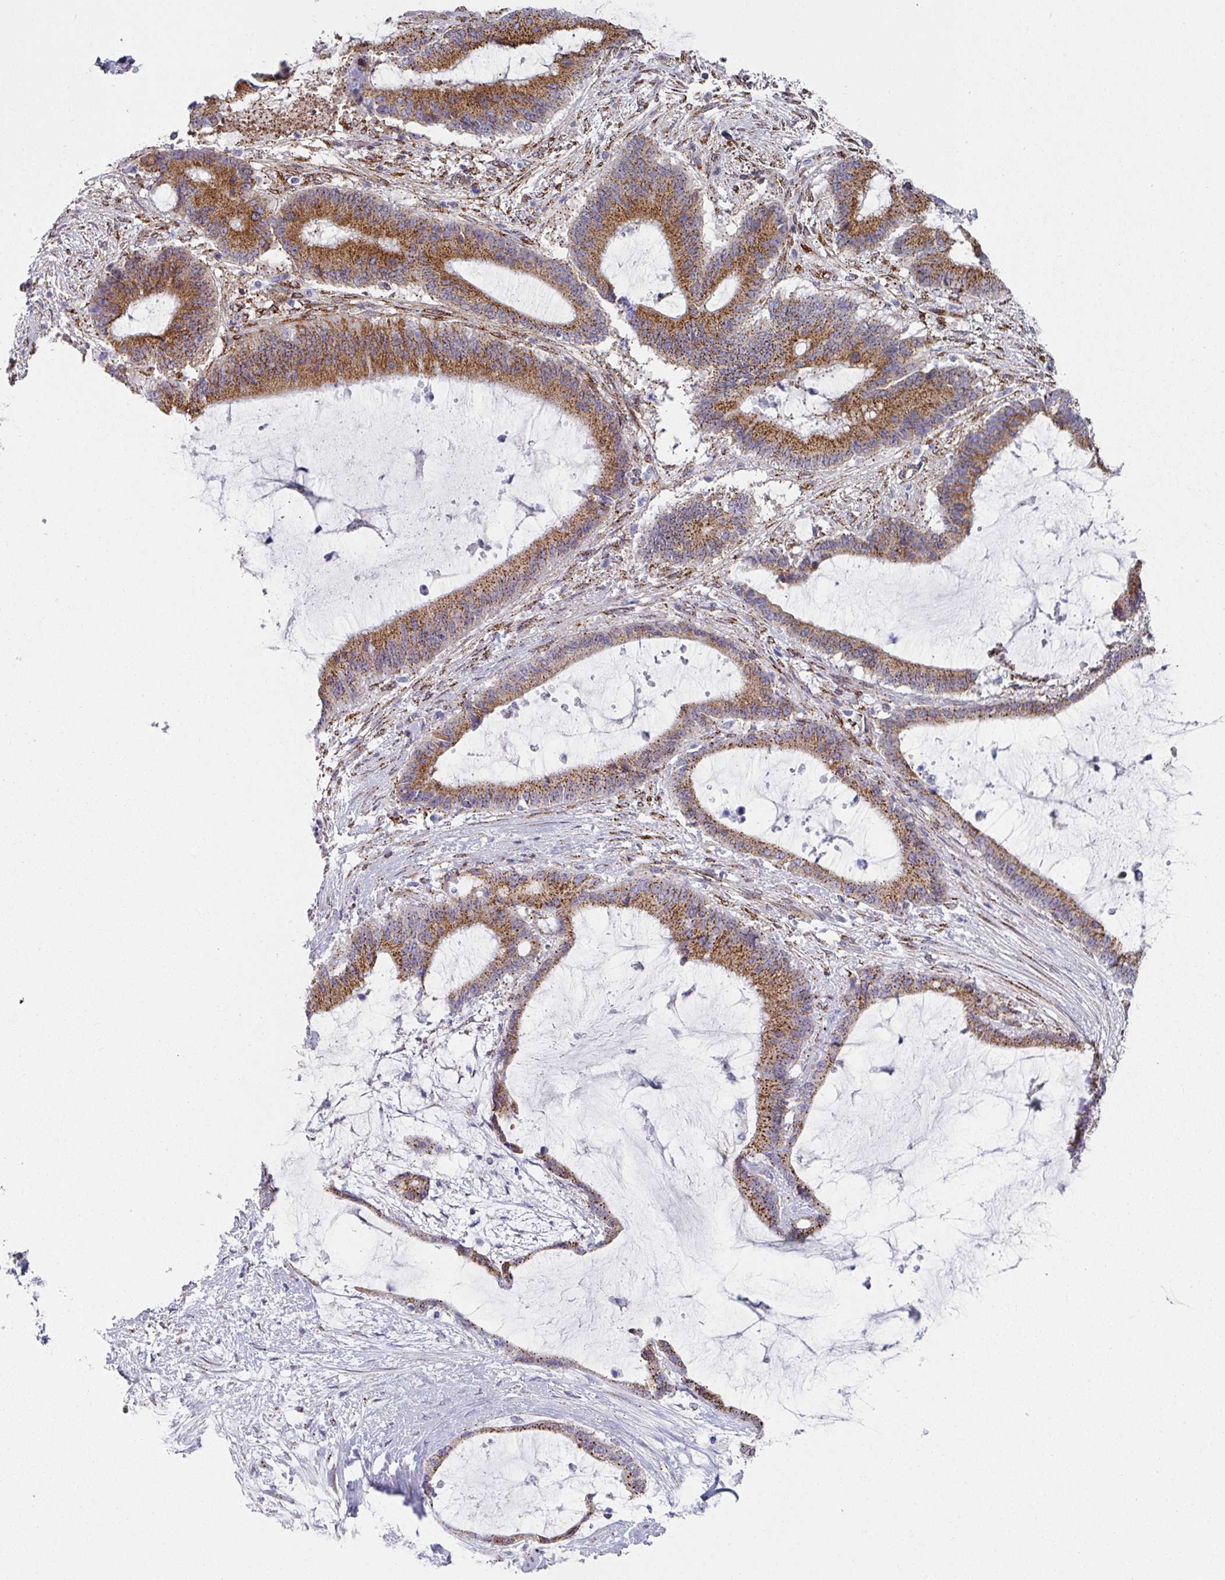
{"staining": {"intensity": "strong", "quantity": ">75%", "location": "cytoplasmic/membranous"}, "tissue": "liver cancer", "cell_type": "Tumor cells", "image_type": "cancer", "snomed": [{"axis": "morphology", "description": "Normal tissue, NOS"}, {"axis": "morphology", "description": "Cholangiocarcinoma"}, {"axis": "topography", "description": "Liver"}, {"axis": "topography", "description": "Peripheral nerve tissue"}], "caption": "A high-resolution histopathology image shows immunohistochemistry staining of liver cholangiocarcinoma, which exhibits strong cytoplasmic/membranous expression in about >75% of tumor cells. (DAB = brown stain, brightfield microscopy at high magnification).", "gene": "CCDC85B", "patient": {"sex": "female", "age": 73}}